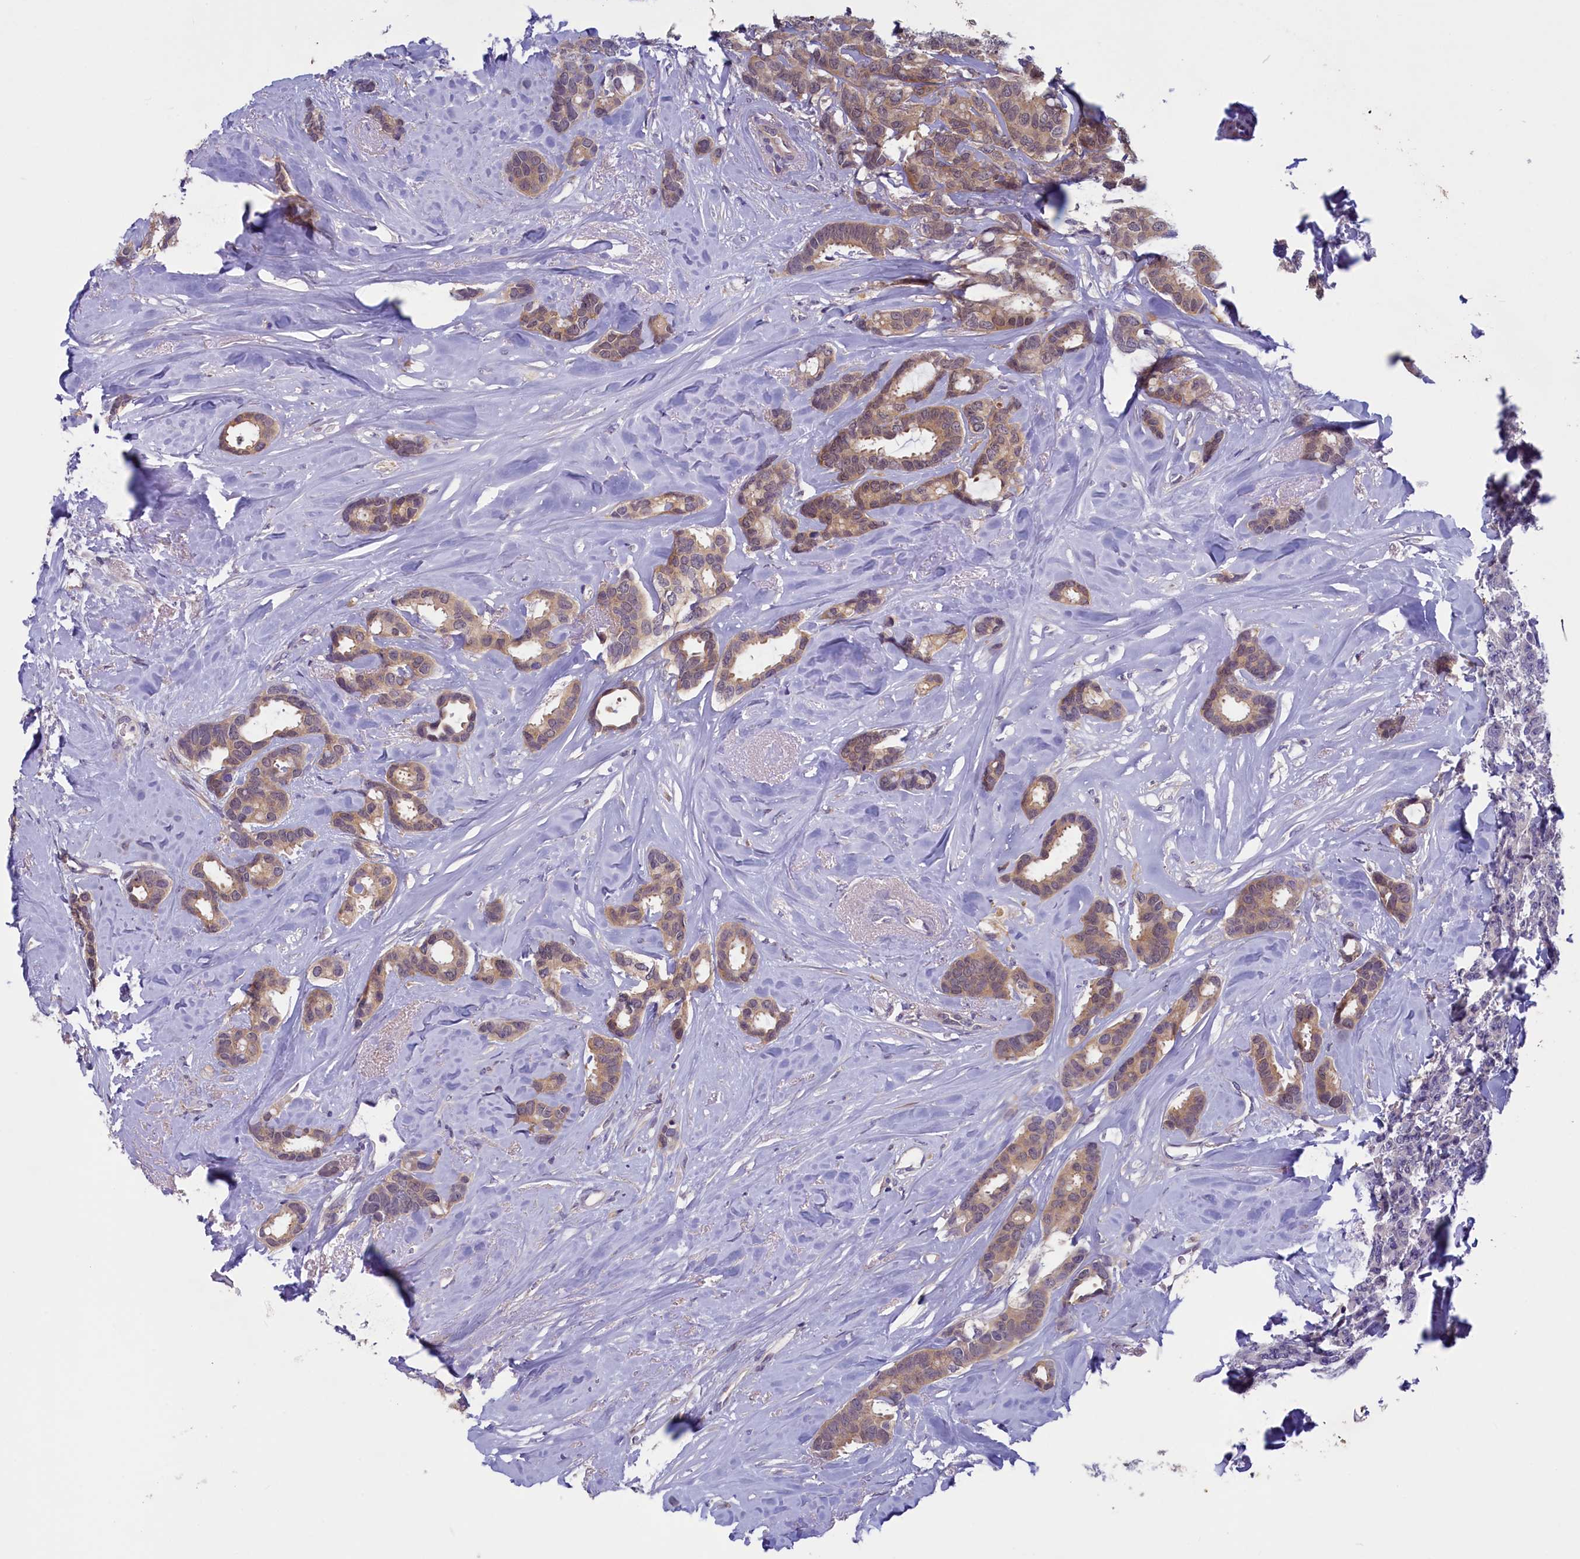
{"staining": {"intensity": "moderate", "quantity": ">75%", "location": "cytoplasmic/membranous"}, "tissue": "breast cancer", "cell_type": "Tumor cells", "image_type": "cancer", "snomed": [{"axis": "morphology", "description": "Duct carcinoma"}, {"axis": "topography", "description": "Breast"}], "caption": "A histopathology image of human breast intraductal carcinoma stained for a protein shows moderate cytoplasmic/membranous brown staining in tumor cells.", "gene": "NUBP1", "patient": {"sex": "female", "age": 87}}